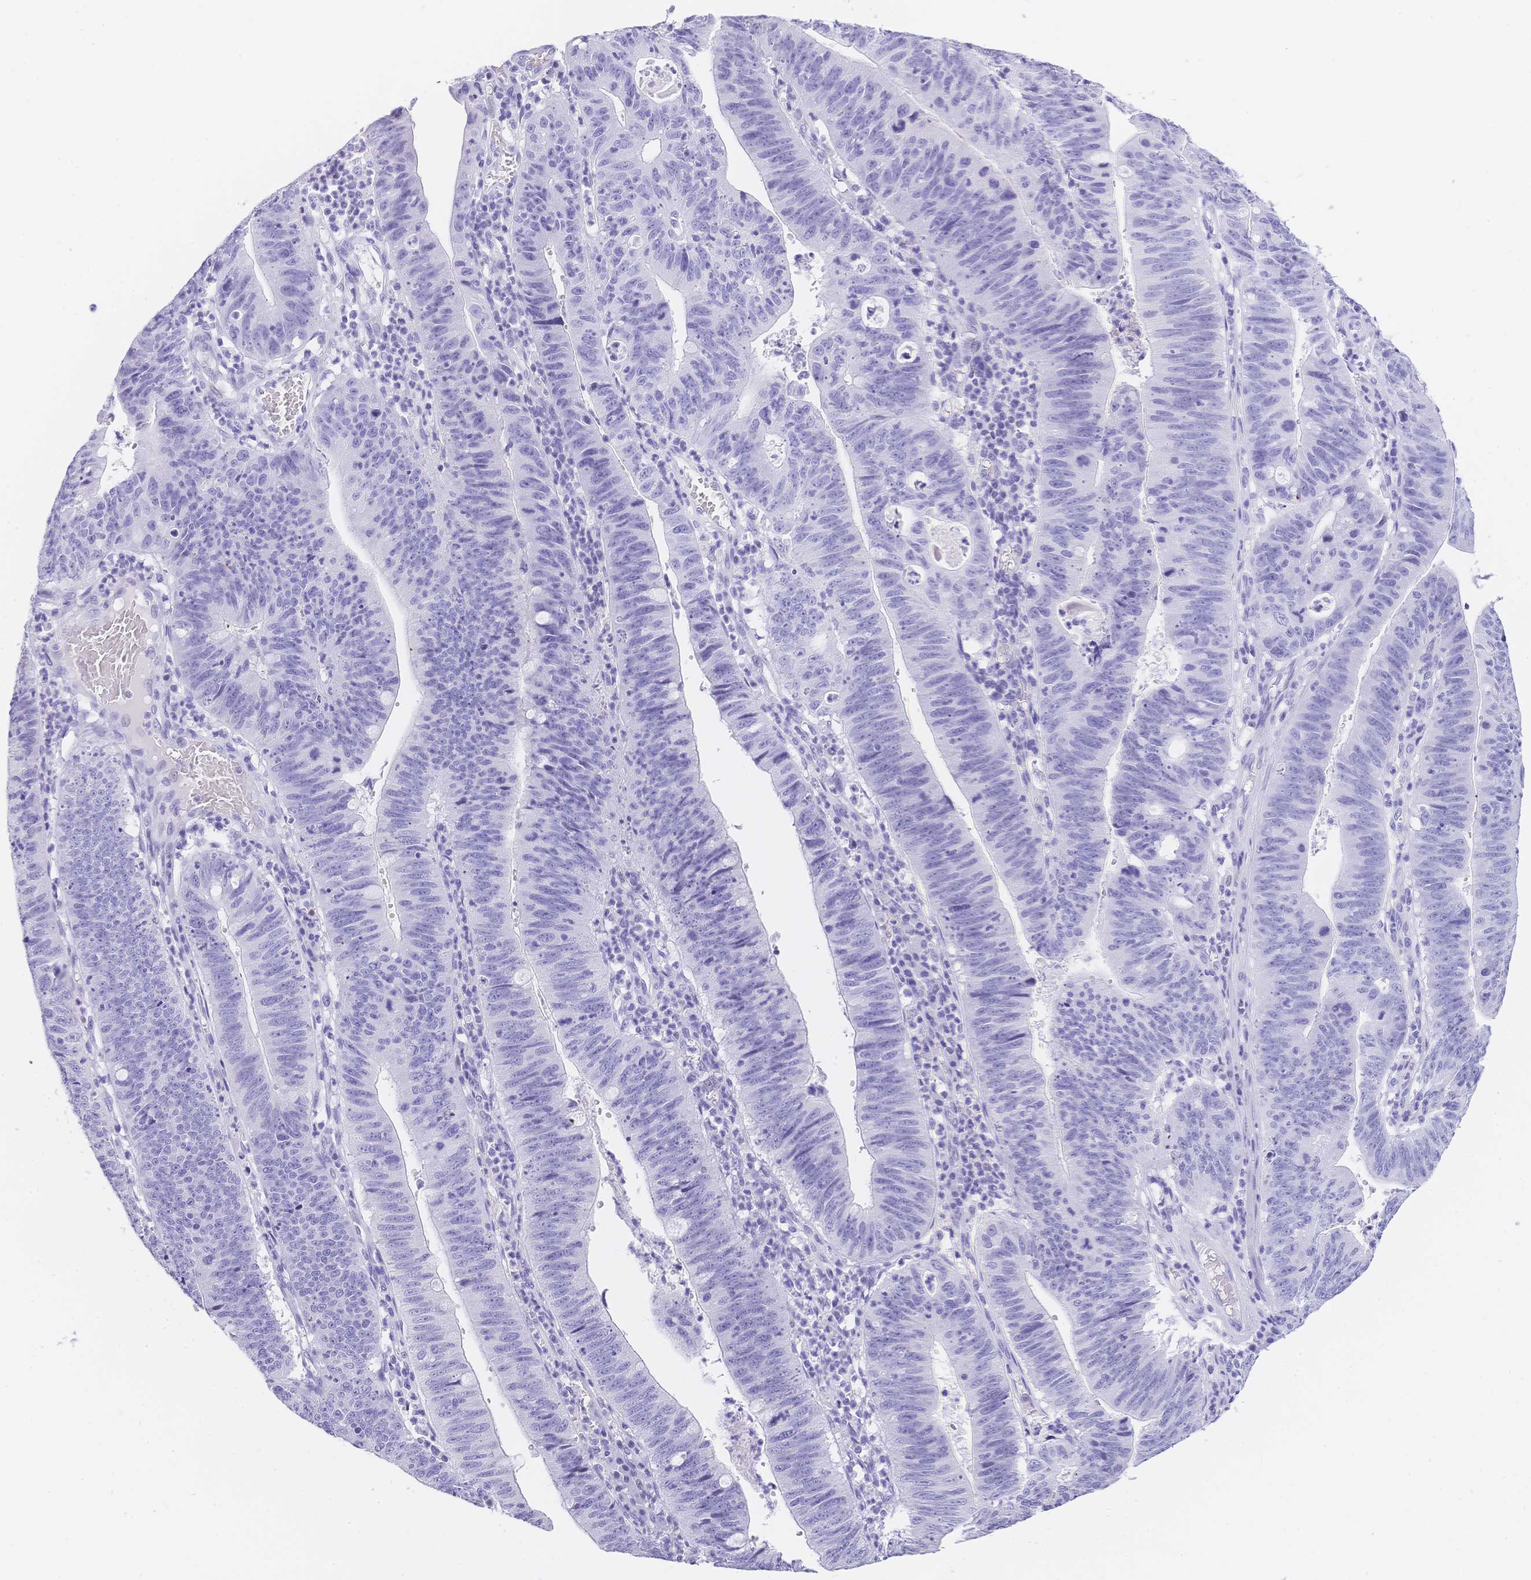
{"staining": {"intensity": "negative", "quantity": "none", "location": "none"}, "tissue": "stomach cancer", "cell_type": "Tumor cells", "image_type": "cancer", "snomed": [{"axis": "morphology", "description": "Adenocarcinoma, NOS"}, {"axis": "topography", "description": "Stomach"}], "caption": "This is an immunohistochemistry (IHC) histopathology image of stomach cancer (adenocarcinoma). There is no expression in tumor cells.", "gene": "MUC21", "patient": {"sex": "male", "age": 59}}